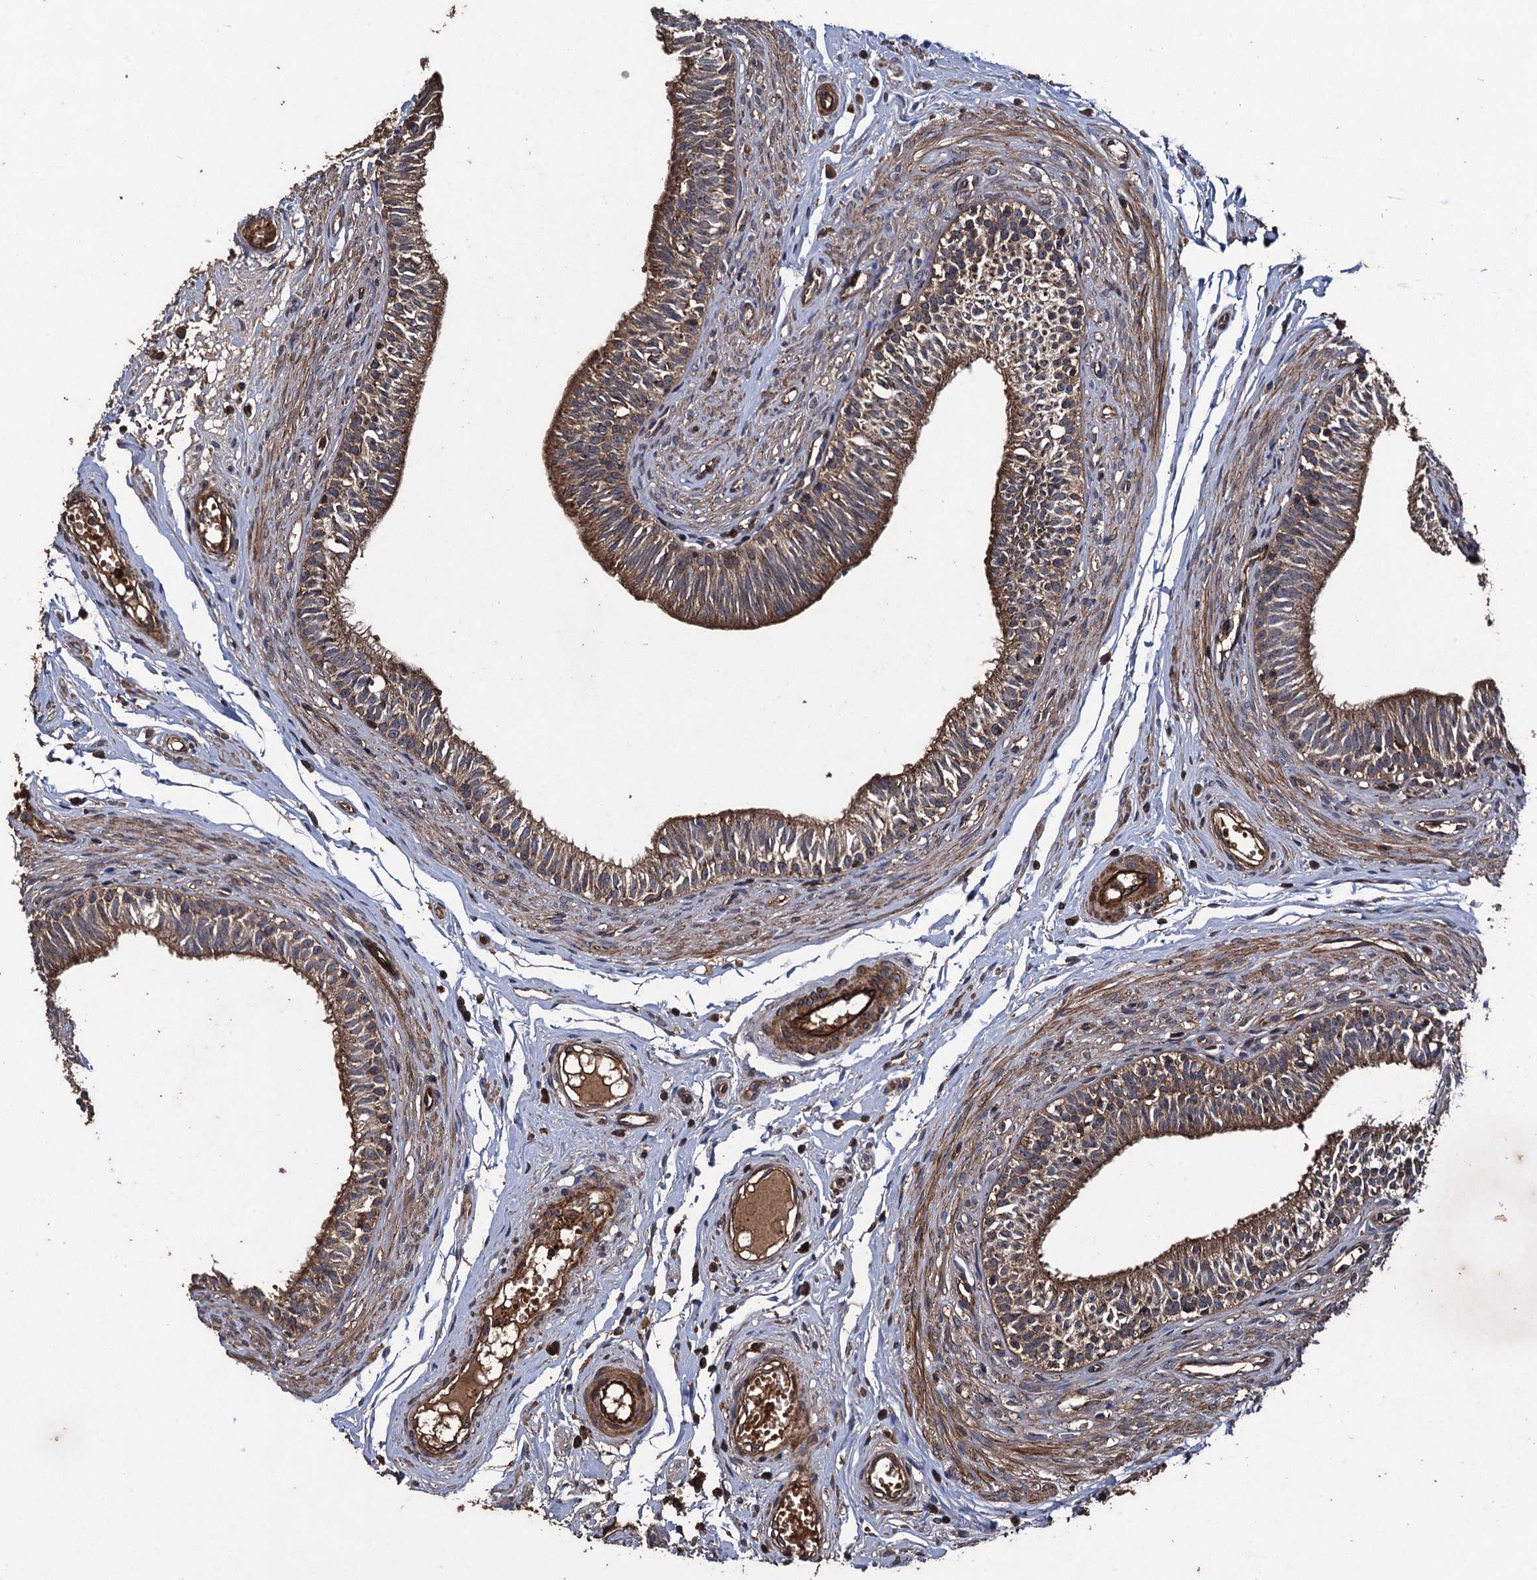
{"staining": {"intensity": "moderate", "quantity": ">75%", "location": "cytoplasmic/membranous"}, "tissue": "epididymis", "cell_type": "Glandular cells", "image_type": "normal", "snomed": [{"axis": "morphology", "description": "Normal tissue, NOS"}, {"axis": "topography", "description": "Epididymis, spermatic cord, NOS"}], "caption": "Immunohistochemical staining of unremarkable epididymis exhibits medium levels of moderate cytoplasmic/membranous staining in about >75% of glandular cells. The staining is performed using DAB brown chromogen to label protein expression. The nuclei are counter-stained blue using hematoxylin.", "gene": "TXNDC11", "patient": {"sex": "male", "age": 22}}